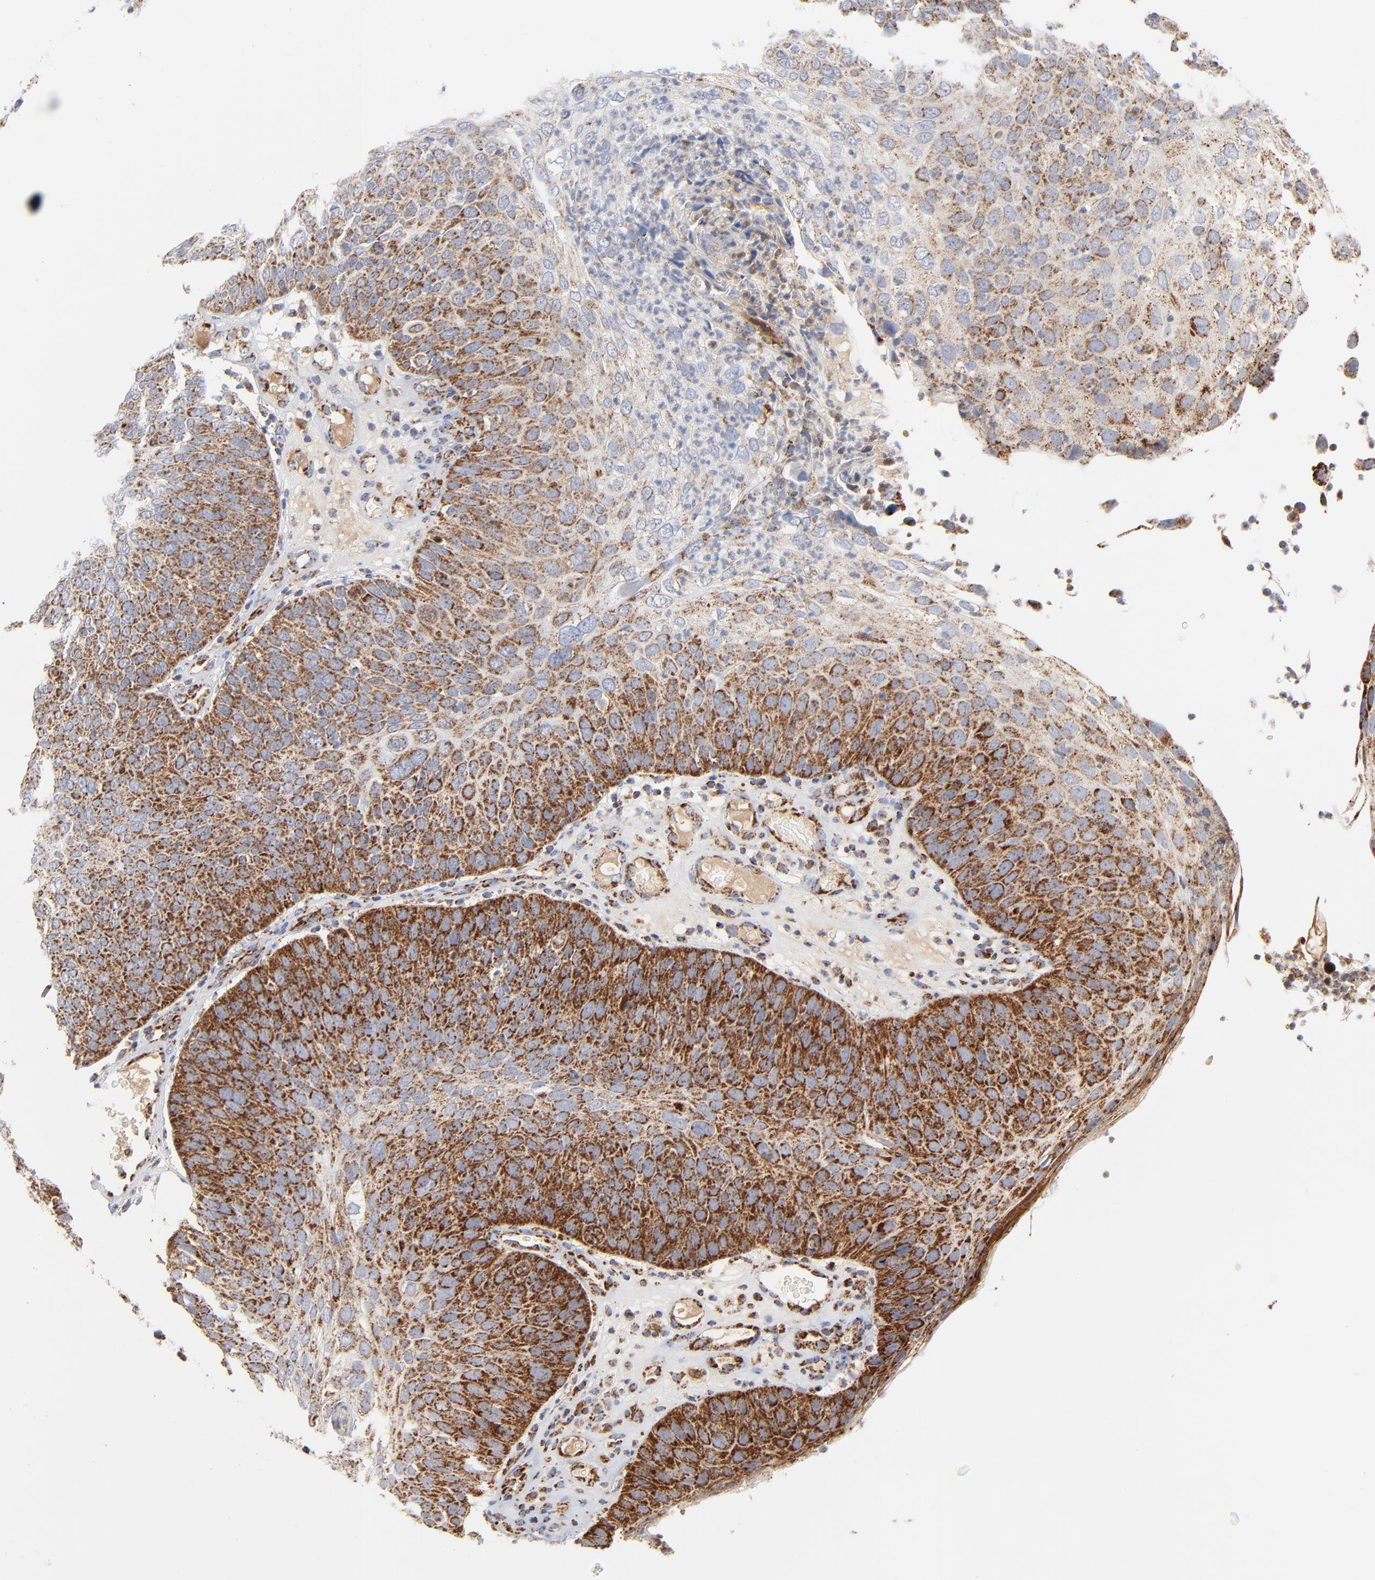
{"staining": {"intensity": "strong", "quantity": ">75%", "location": "cytoplasmic/membranous"}, "tissue": "skin cancer", "cell_type": "Tumor cells", "image_type": "cancer", "snomed": [{"axis": "morphology", "description": "Squamous cell carcinoma, NOS"}, {"axis": "topography", "description": "Skin"}], "caption": "Immunohistochemistry (DAB) staining of human skin cancer shows strong cytoplasmic/membranous protein expression in about >75% of tumor cells.", "gene": "DIABLO", "patient": {"sex": "male", "age": 87}}